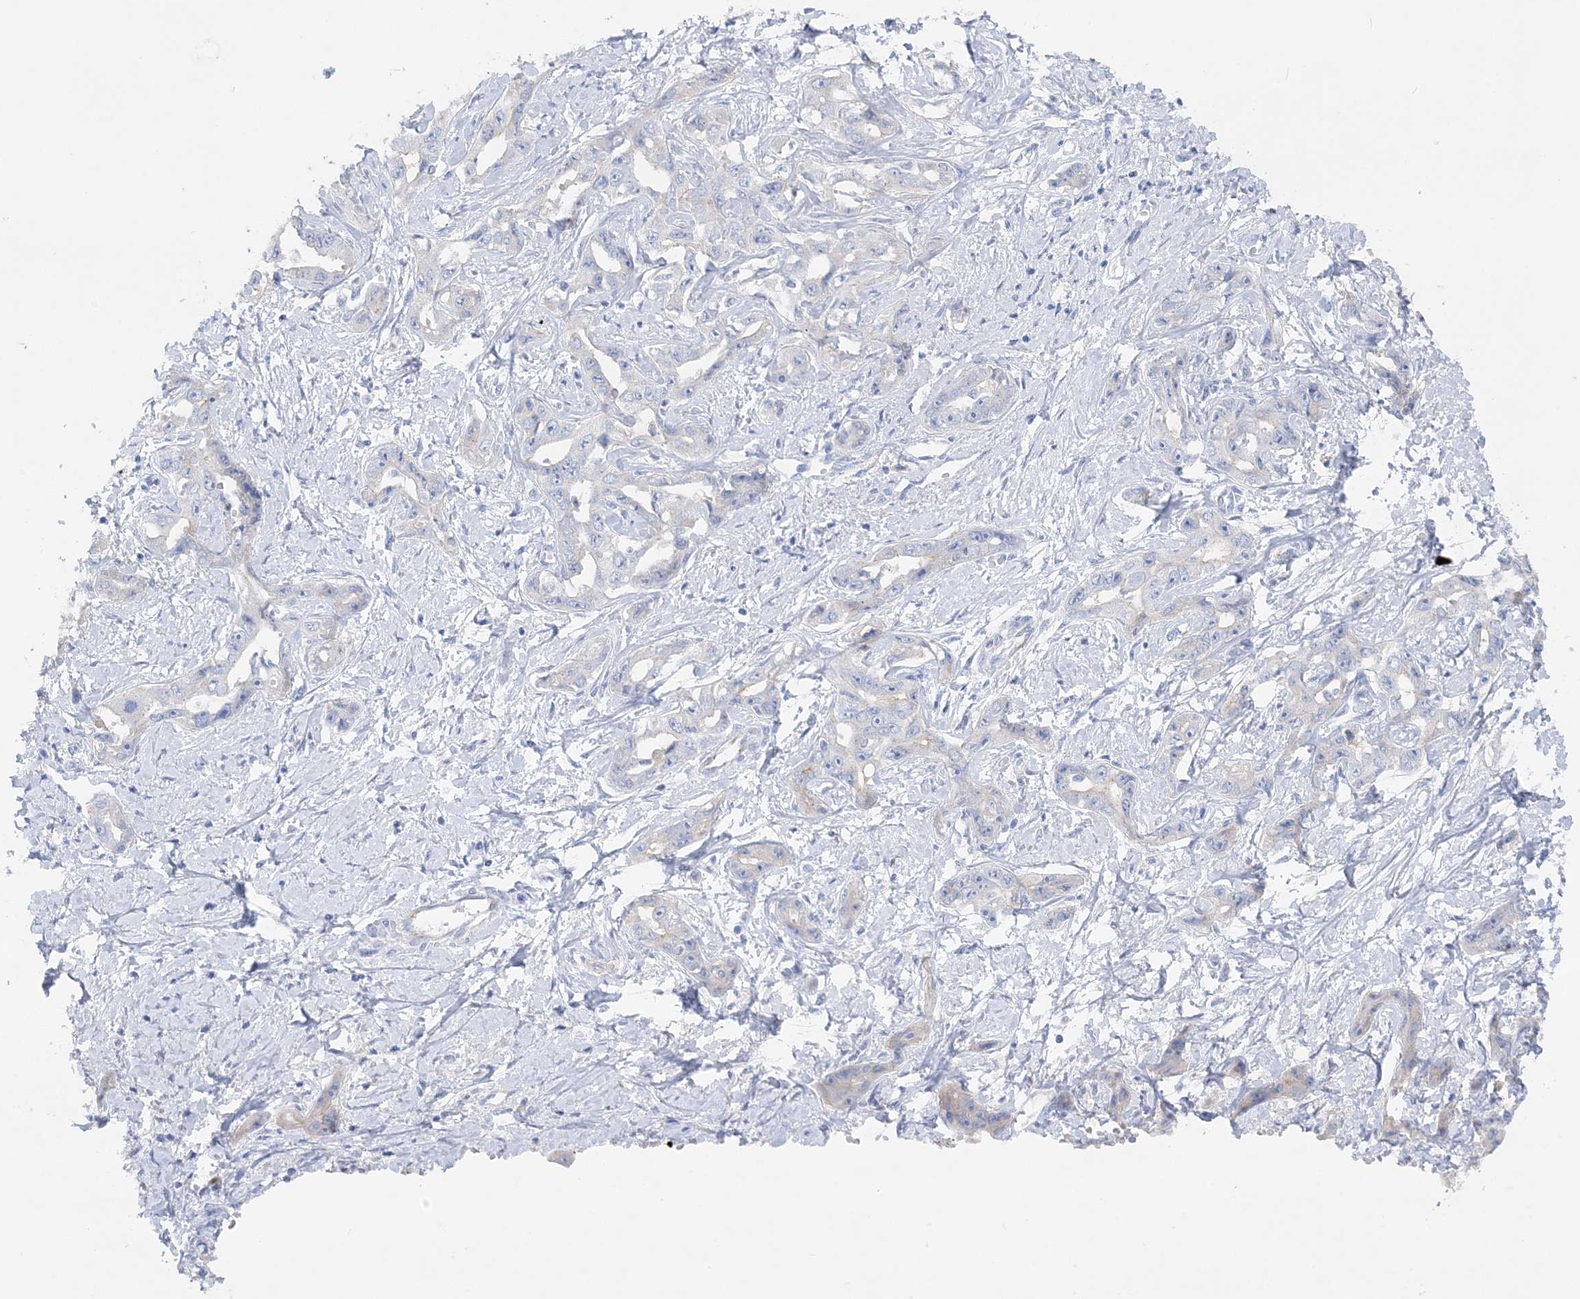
{"staining": {"intensity": "negative", "quantity": "none", "location": "none"}, "tissue": "liver cancer", "cell_type": "Tumor cells", "image_type": "cancer", "snomed": [{"axis": "morphology", "description": "Cholangiocarcinoma"}, {"axis": "topography", "description": "Liver"}], "caption": "This is an immunohistochemistry (IHC) photomicrograph of human liver cholangiocarcinoma. There is no staining in tumor cells.", "gene": "SLC5A6", "patient": {"sex": "male", "age": 59}}